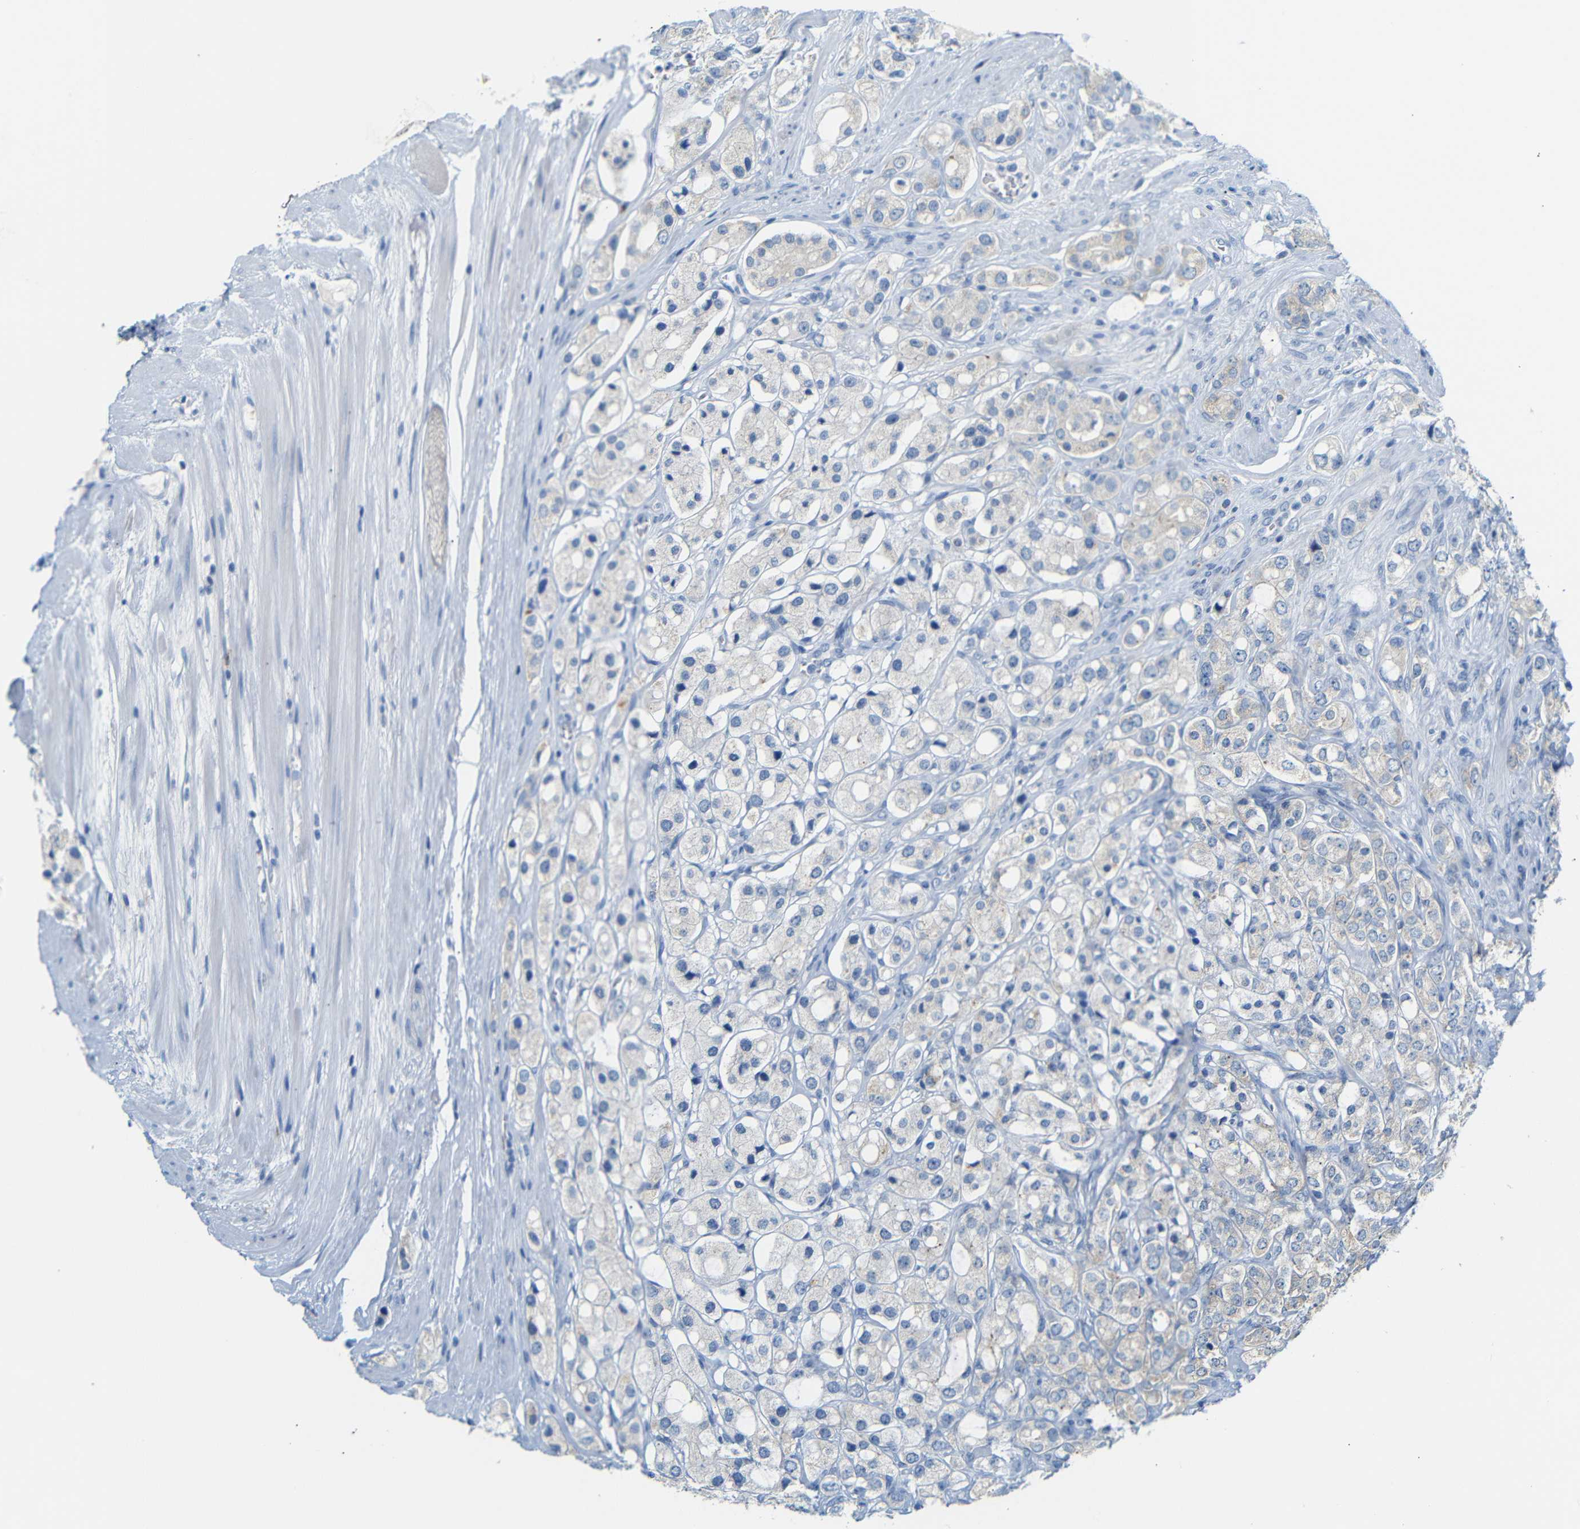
{"staining": {"intensity": "negative", "quantity": "none", "location": "none"}, "tissue": "prostate cancer", "cell_type": "Tumor cells", "image_type": "cancer", "snomed": [{"axis": "morphology", "description": "Adenocarcinoma, High grade"}, {"axis": "topography", "description": "Prostate"}], "caption": "Prostate cancer was stained to show a protein in brown. There is no significant positivity in tumor cells.", "gene": "FCRL1", "patient": {"sex": "male", "age": 65}}